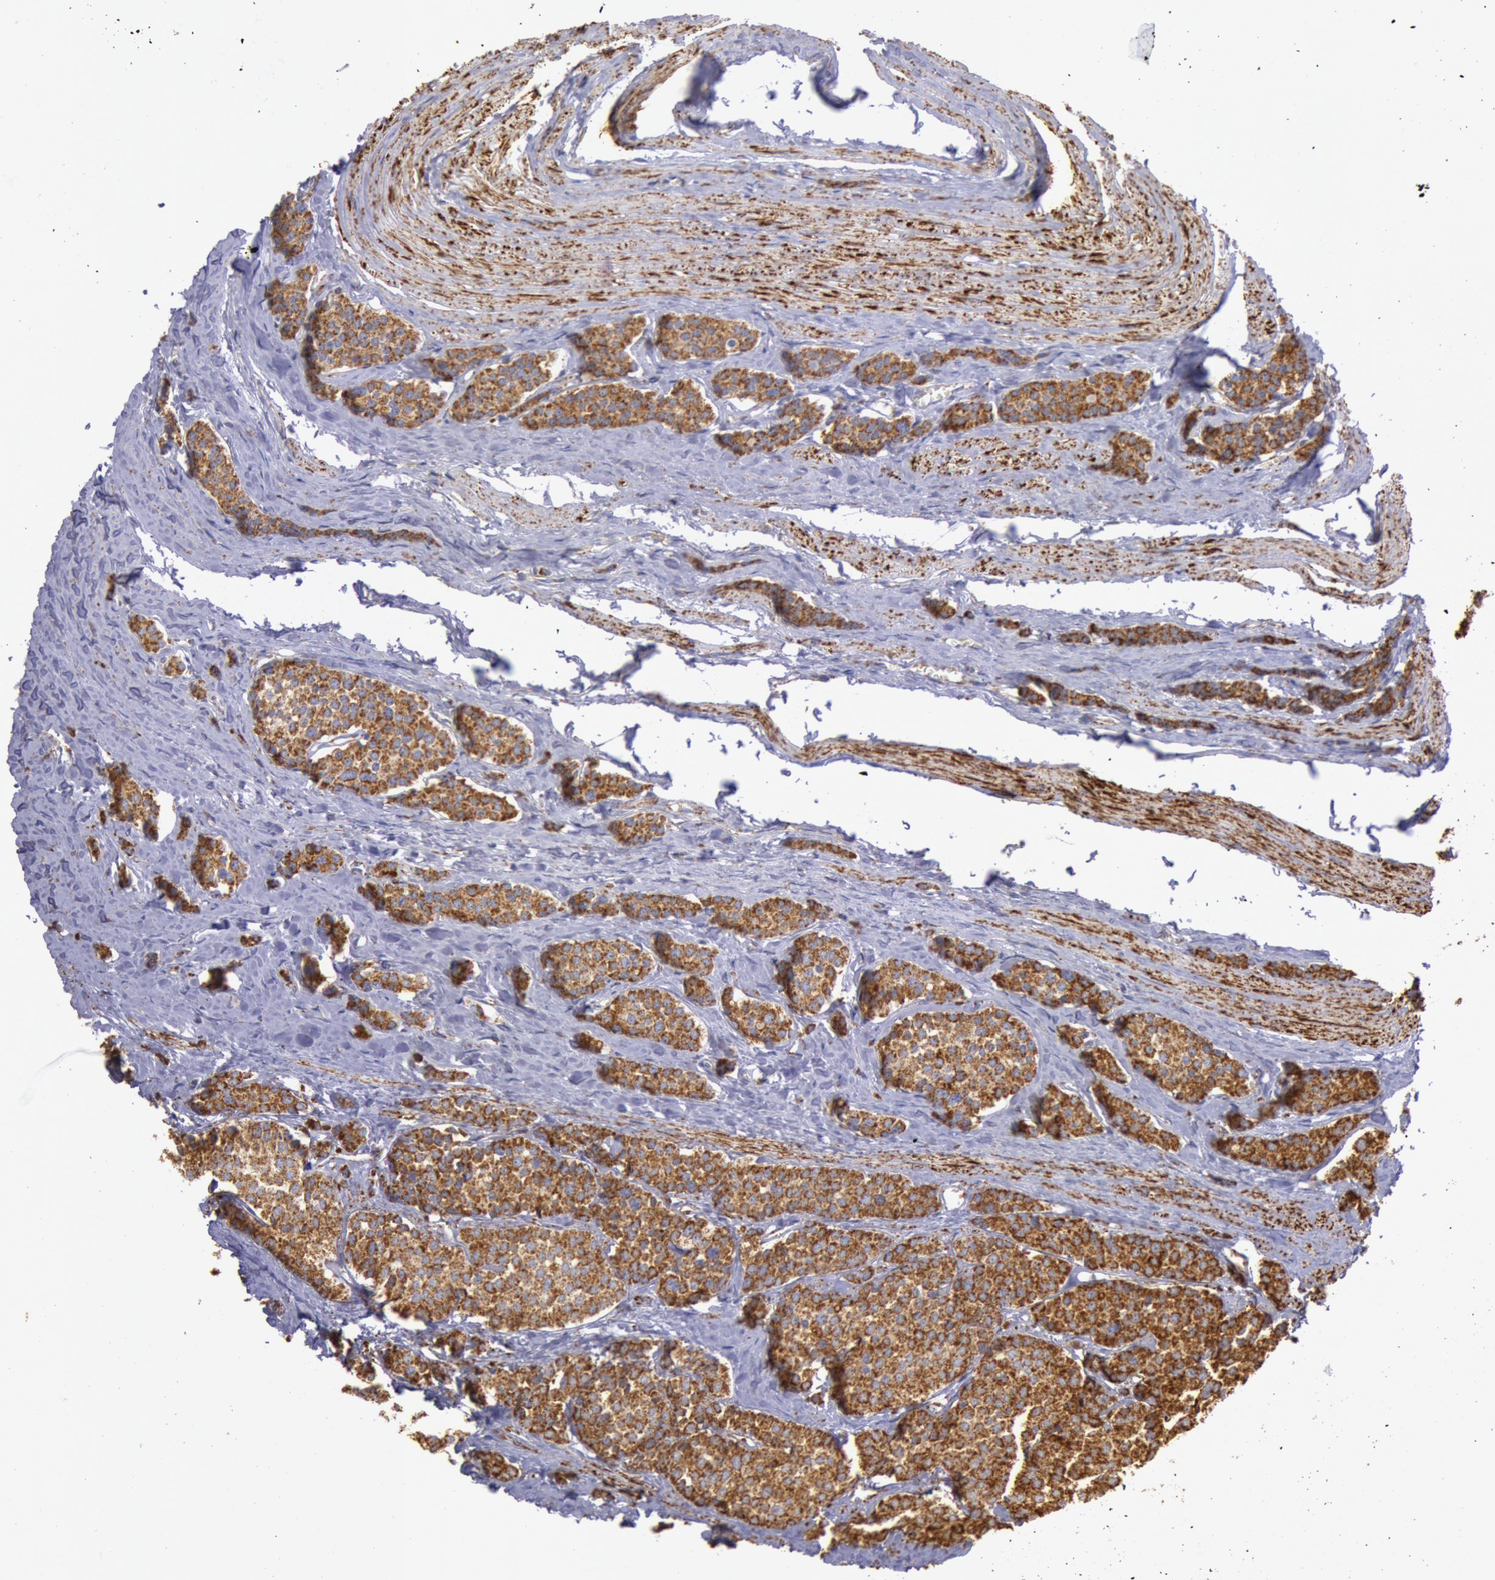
{"staining": {"intensity": "strong", "quantity": ">75%", "location": "cytoplasmic/membranous"}, "tissue": "carcinoid", "cell_type": "Tumor cells", "image_type": "cancer", "snomed": [{"axis": "morphology", "description": "Carcinoid, malignant, NOS"}, {"axis": "topography", "description": "Small intestine"}], "caption": "IHC image of neoplastic tissue: human carcinoid (malignant) stained using immunohistochemistry displays high levels of strong protein expression localized specifically in the cytoplasmic/membranous of tumor cells, appearing as a cytoplasmic/membranous brown color.", "gene": "CYC1", "patient": {"sex": "male", "age": 60}}